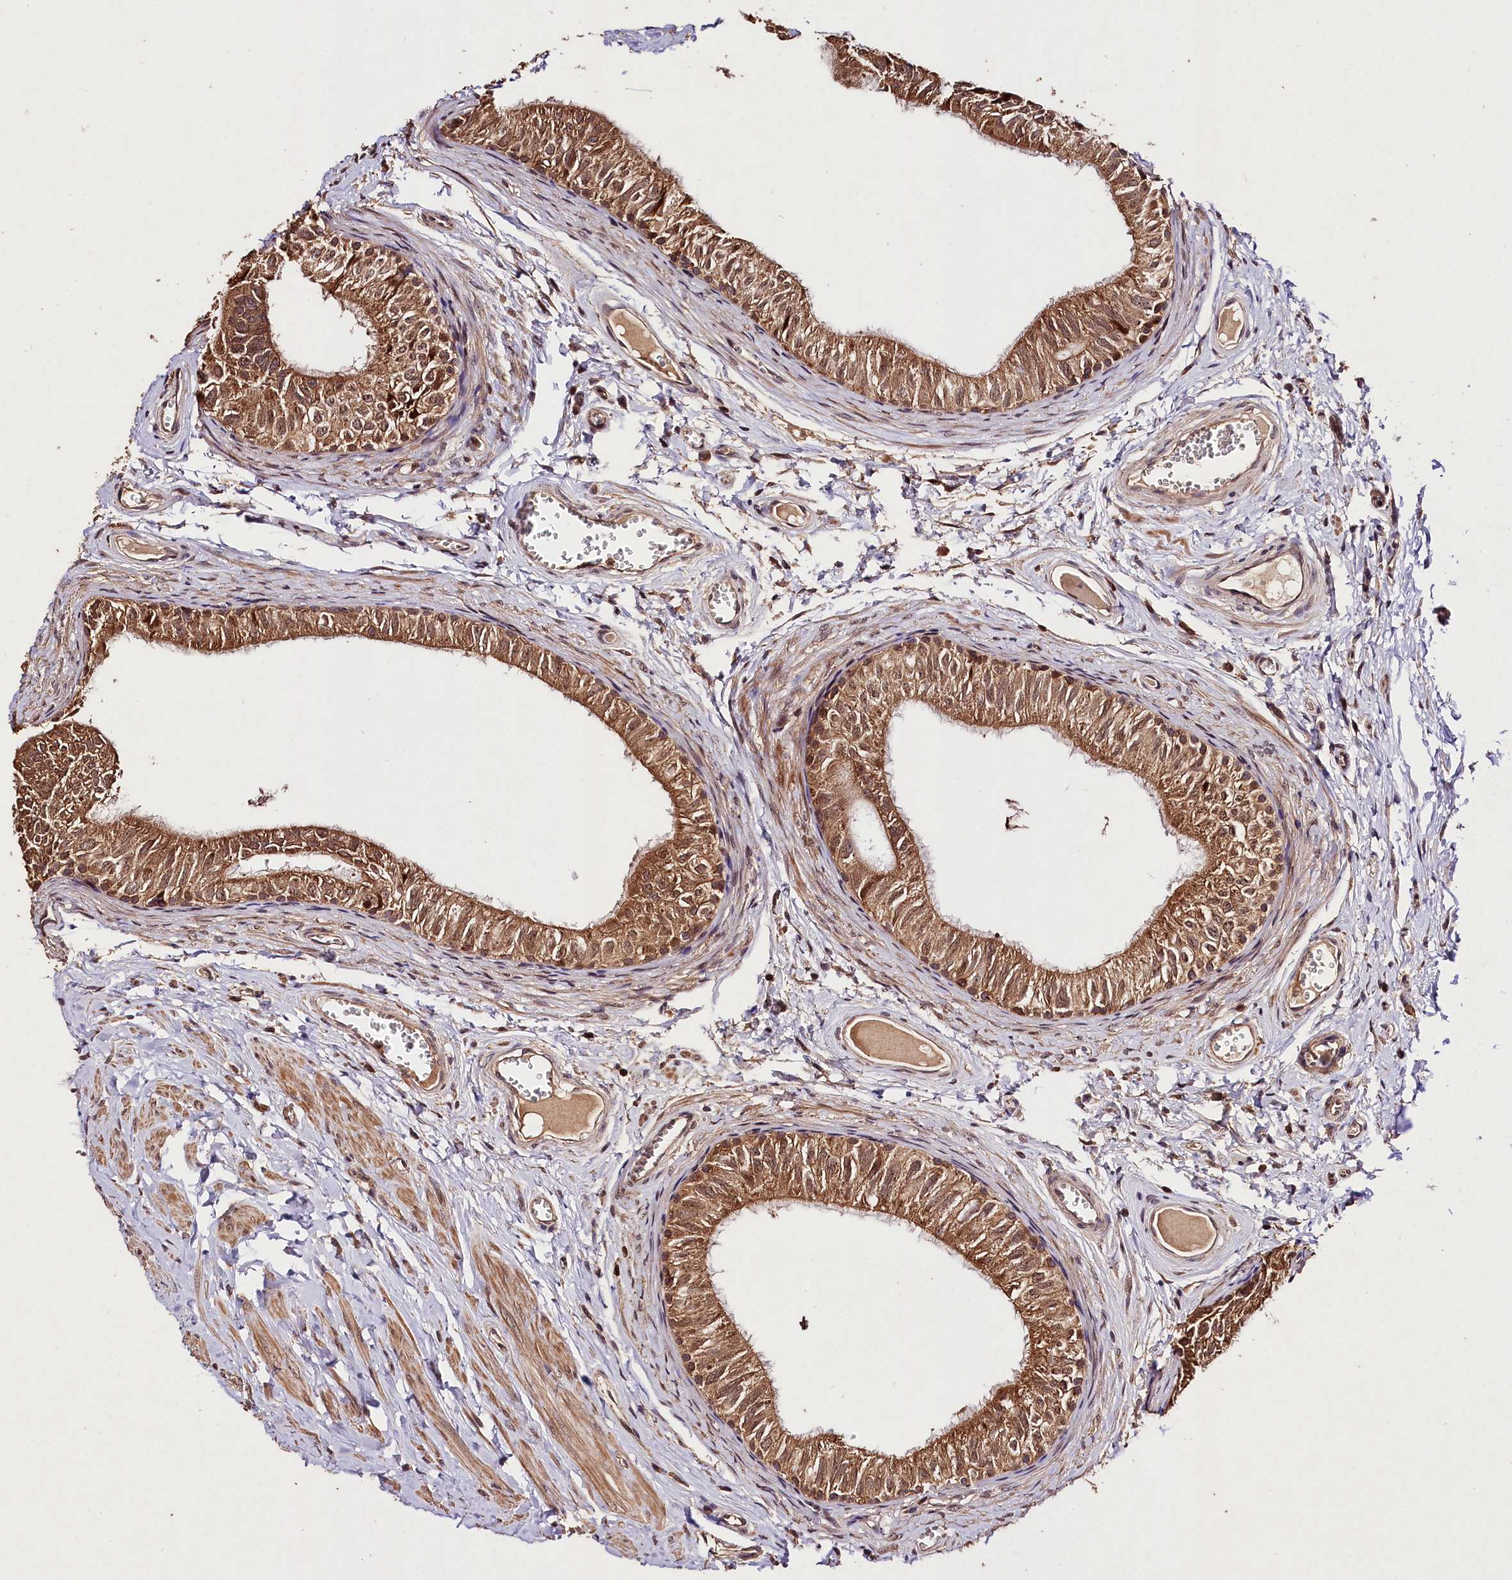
{"staining": {"intensity": "moderate", "quantity": ">75%", "location": "cytoplasmic/membranous"}, "tissue": "epididymis", "cell_type": "Glandular cells", "image_type": "normal", "snomed": [{"axis": "morphology", "description": "Normal tissue, NOS"}, {"axis": "topography", "description": "Epididymis"}], "caption": "This photomicrograph displays normal epididymis stained with immunohistochemistry (IHC) to label a protein in brown. The cytoplasmic/membranous of glandular cells show moderate positivity for the protein. Nuclei are counter-stained blue.", "gene": "KPTN", "patient": {"sex": "male", "age": 42}}